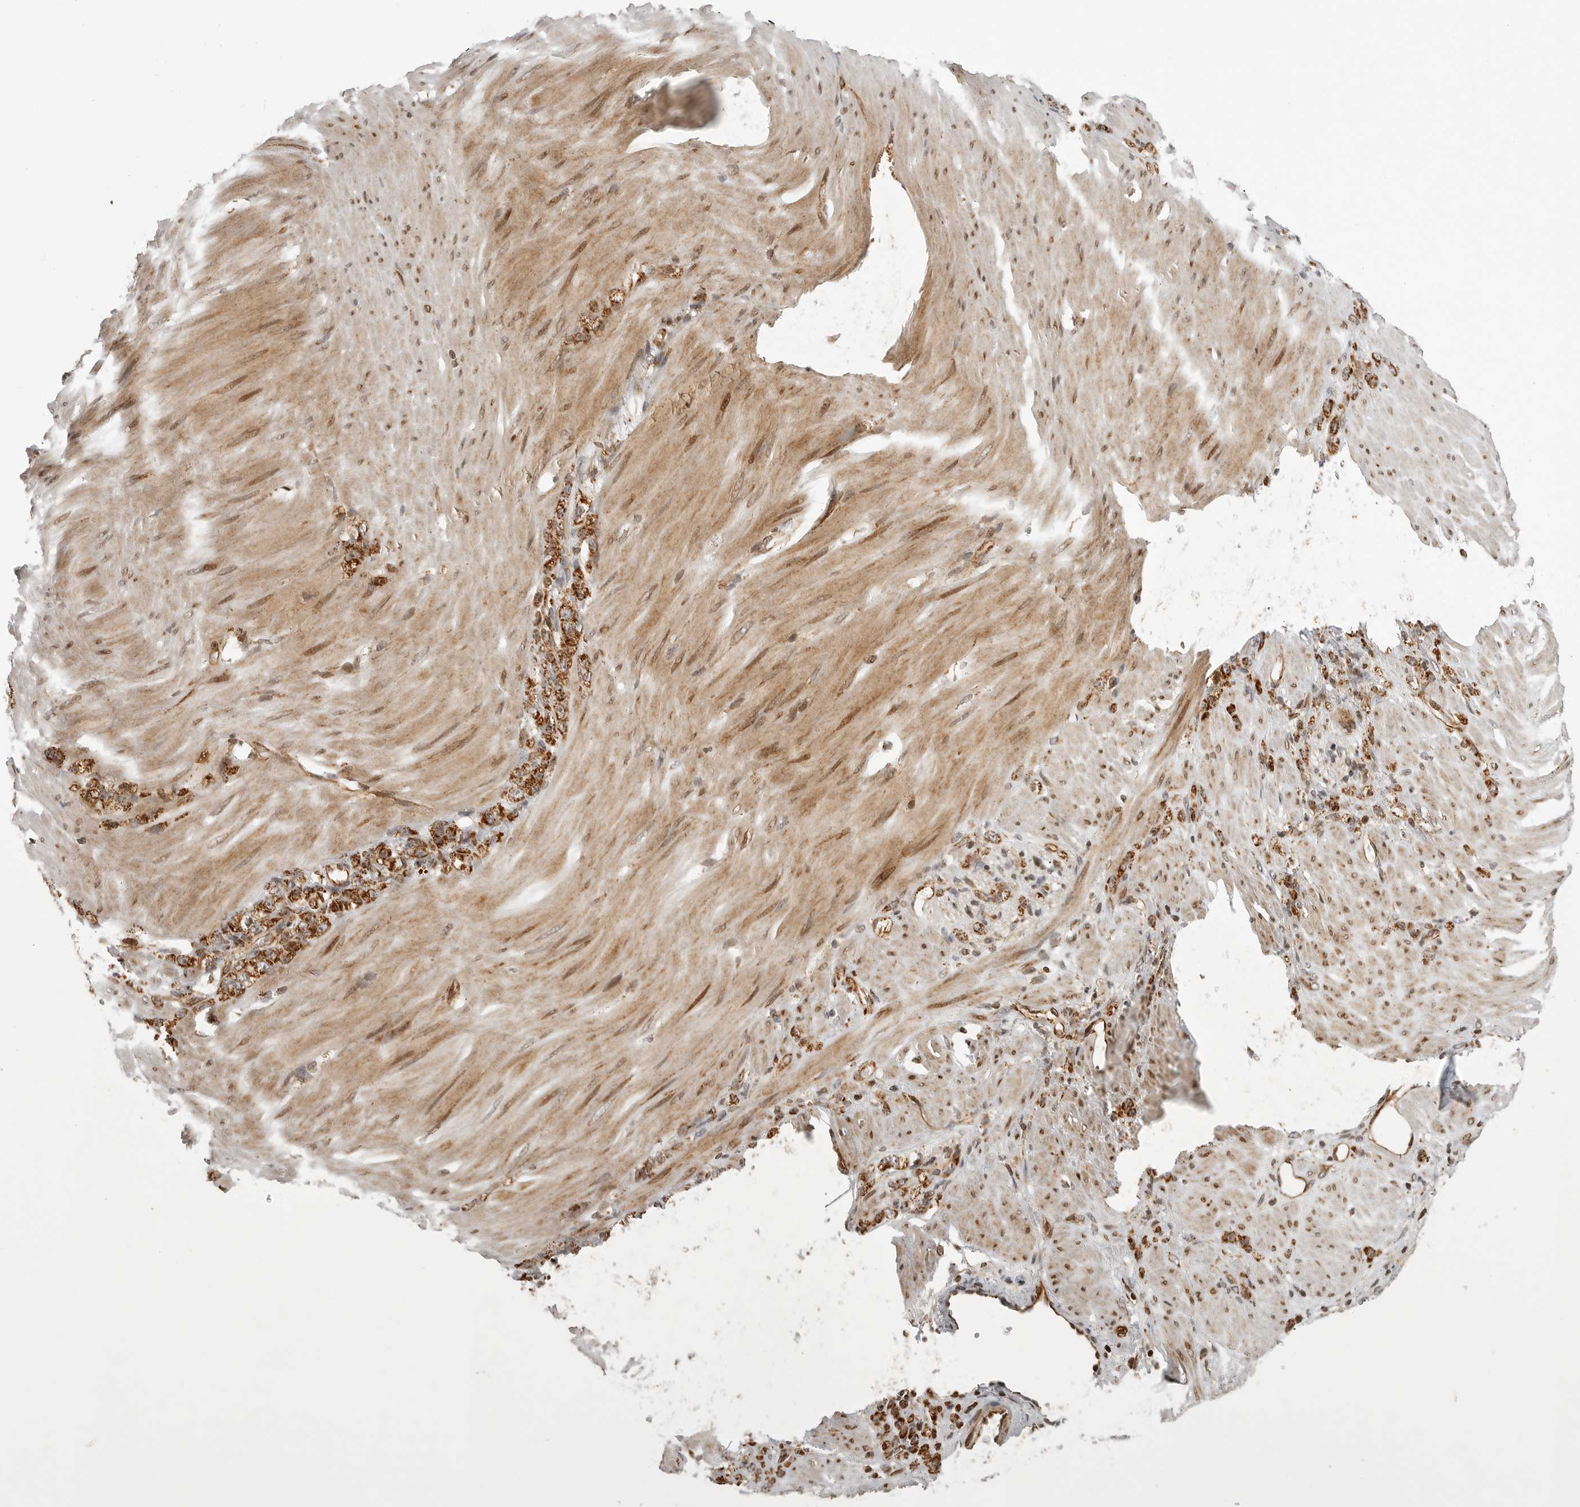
{"staining": {"intensity": "strong", "quantity": ">75%", "location": "cytoplasmic/membranous"}, "tissue": "stomach cancer", "cell_type": "Tumor cells", "image_type": "cancer", "snomed": [{"axis": "morphology", "description": "Normal tissue, NOS"}, {"axis": "morphology", "description": "Adenocarcinoma, NOS"}, {"axis": "topography", "description": "Stomach"}], "caption": "This photomicrograph exhibits immunohistochemistry staining of human stomach cancer, with high strong cytoplasmic/membranous positivity in about >75% of tumor cells.", "gene": "NARS2", "patient": {"sex": "male", "age": 82}}